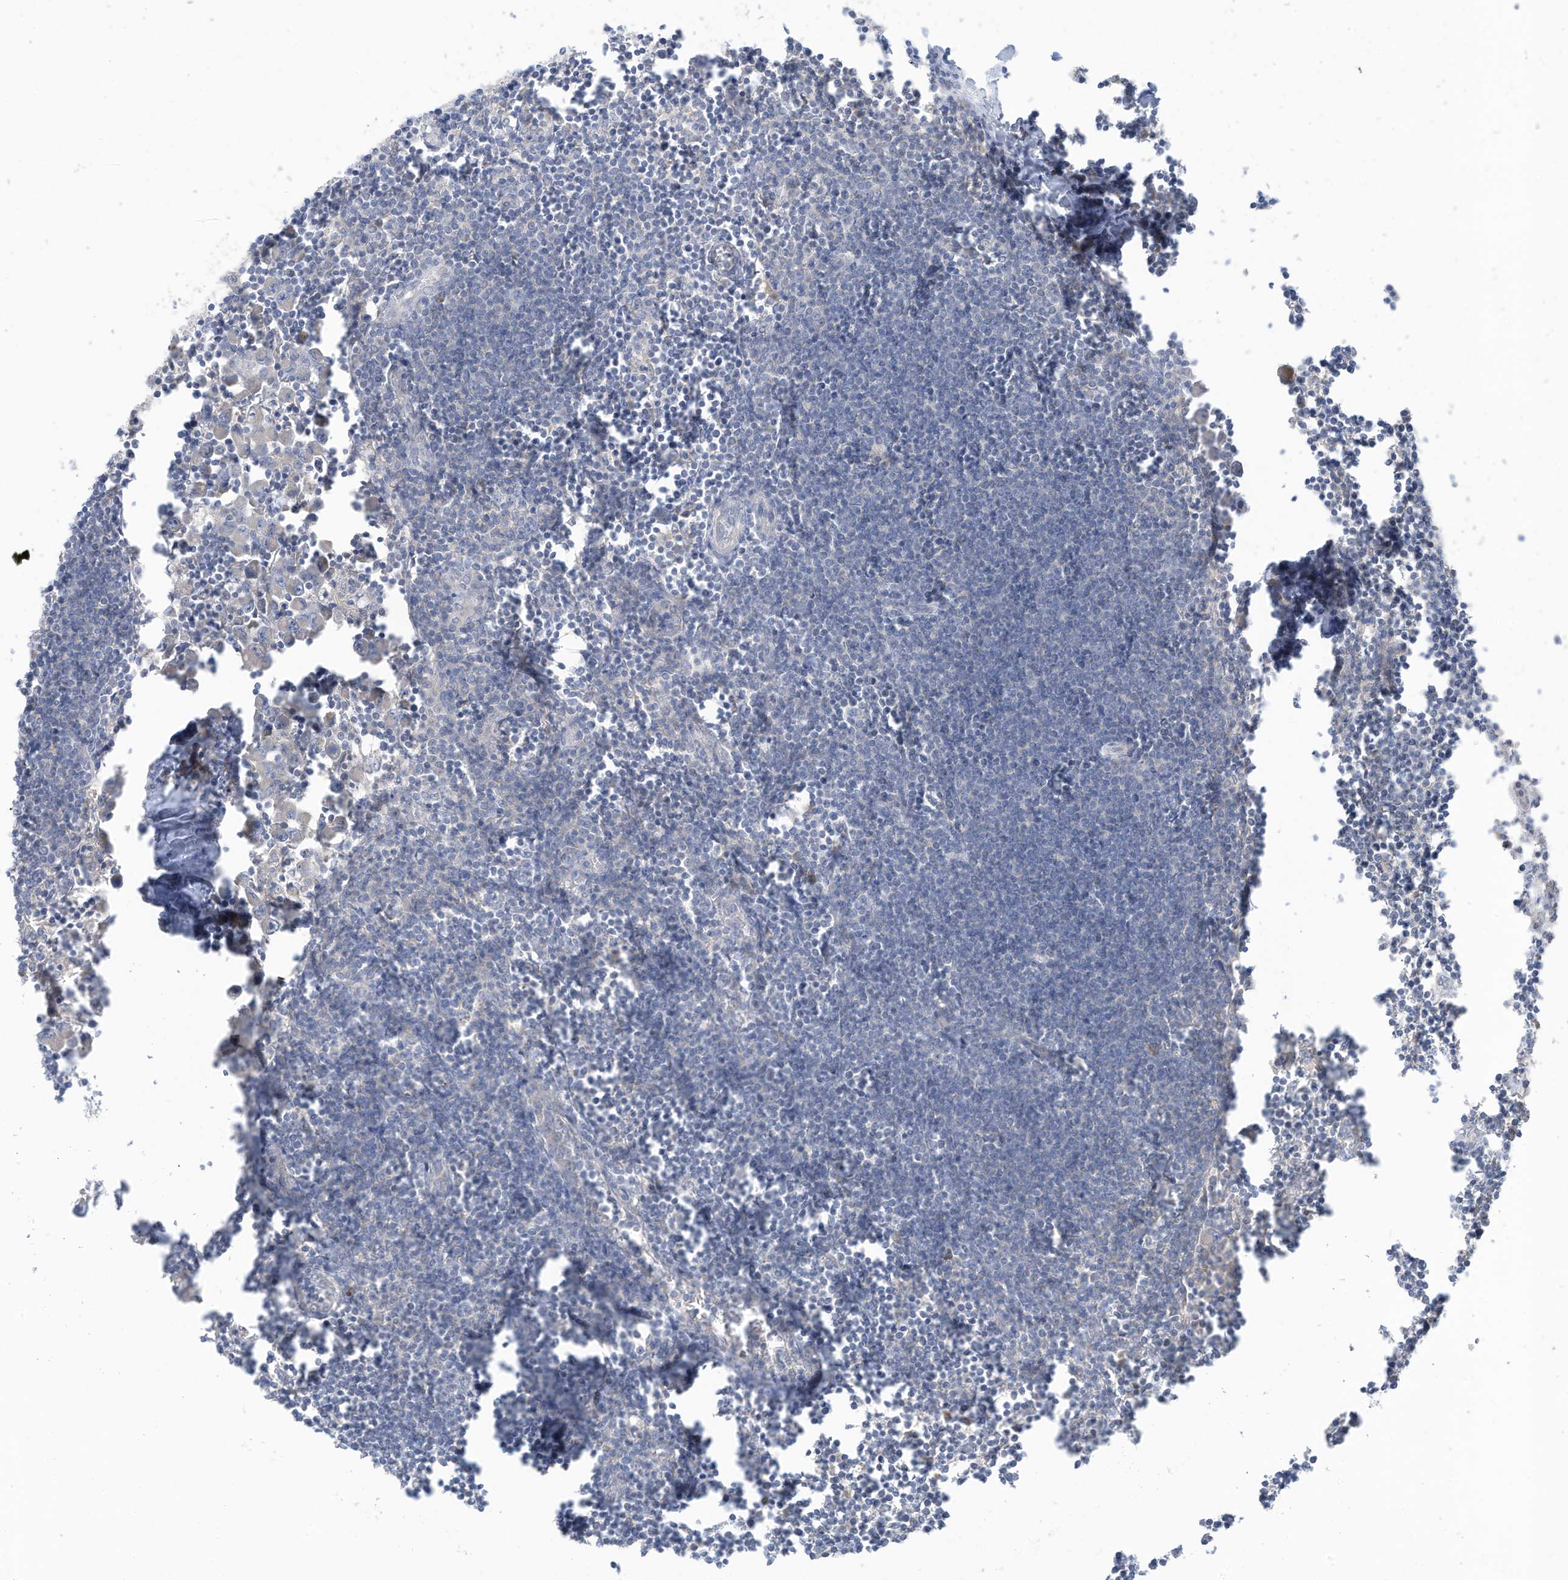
{"staining": {"intensity": "negative", "quantity": "none", "location": "none"}, "tissue": "lymph node", "cell_type": "Germinal center cells", "image_type": "normal", "snomed": [{"axis": "morphology", "description": "Normal tissue, NOS"}, {"axis": "morphology", "description": "Malignant melanoma, Metastatic site"}, {"axis": "topography", "description": "Lymph node"}], "caption": "DAB immunohistochemical staining of unremarkable human lymph node shows no significant expression in germinal center cells.", "gene": "LRRN2", "patient": {"sex": "male", "age": 41}}